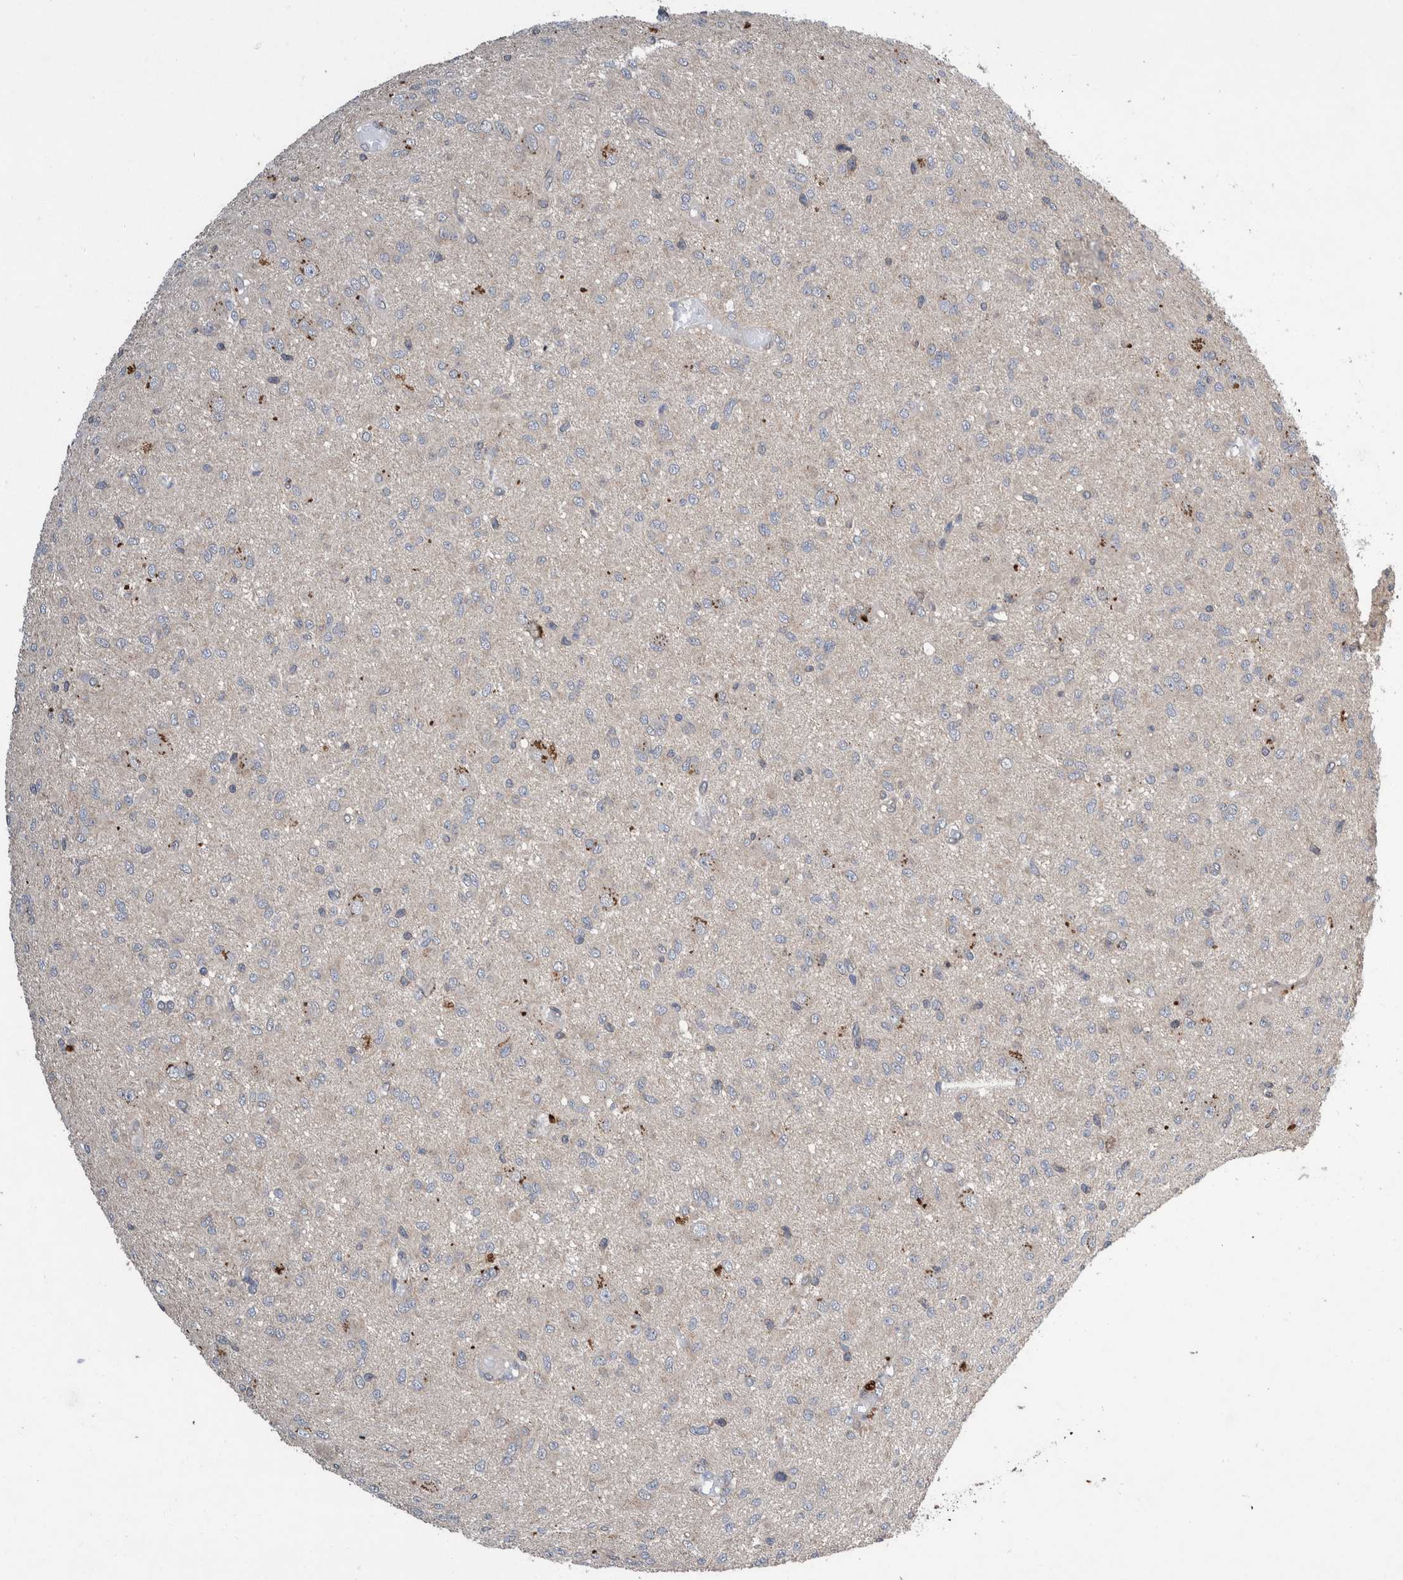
{"staining": {"intensity": "negative", "quantity": "none", "location": "none"}, "tissue": "glioma", "cell_type": "Tumor cells", "image_type": "cancer", "snomed": [{"axis": "morphology", "description": "Glioma, malignant, High grade"}, {"axis": "topography", "description": "Brain"}], "caption": "High power microscopy micrograph of an immunohistochemistry (IHC) histopathology image of malignant glioma (high-grade), revealing no significant positivity in tumor cells. Brightfield microscopy of IHC stained with DAB (3,3'-diaminobenzidine) (brown) and hematoxylin (blue), captured at high magnification.", "gene": "PLPBP", "patient": {"sex": "female", "age": 59}}